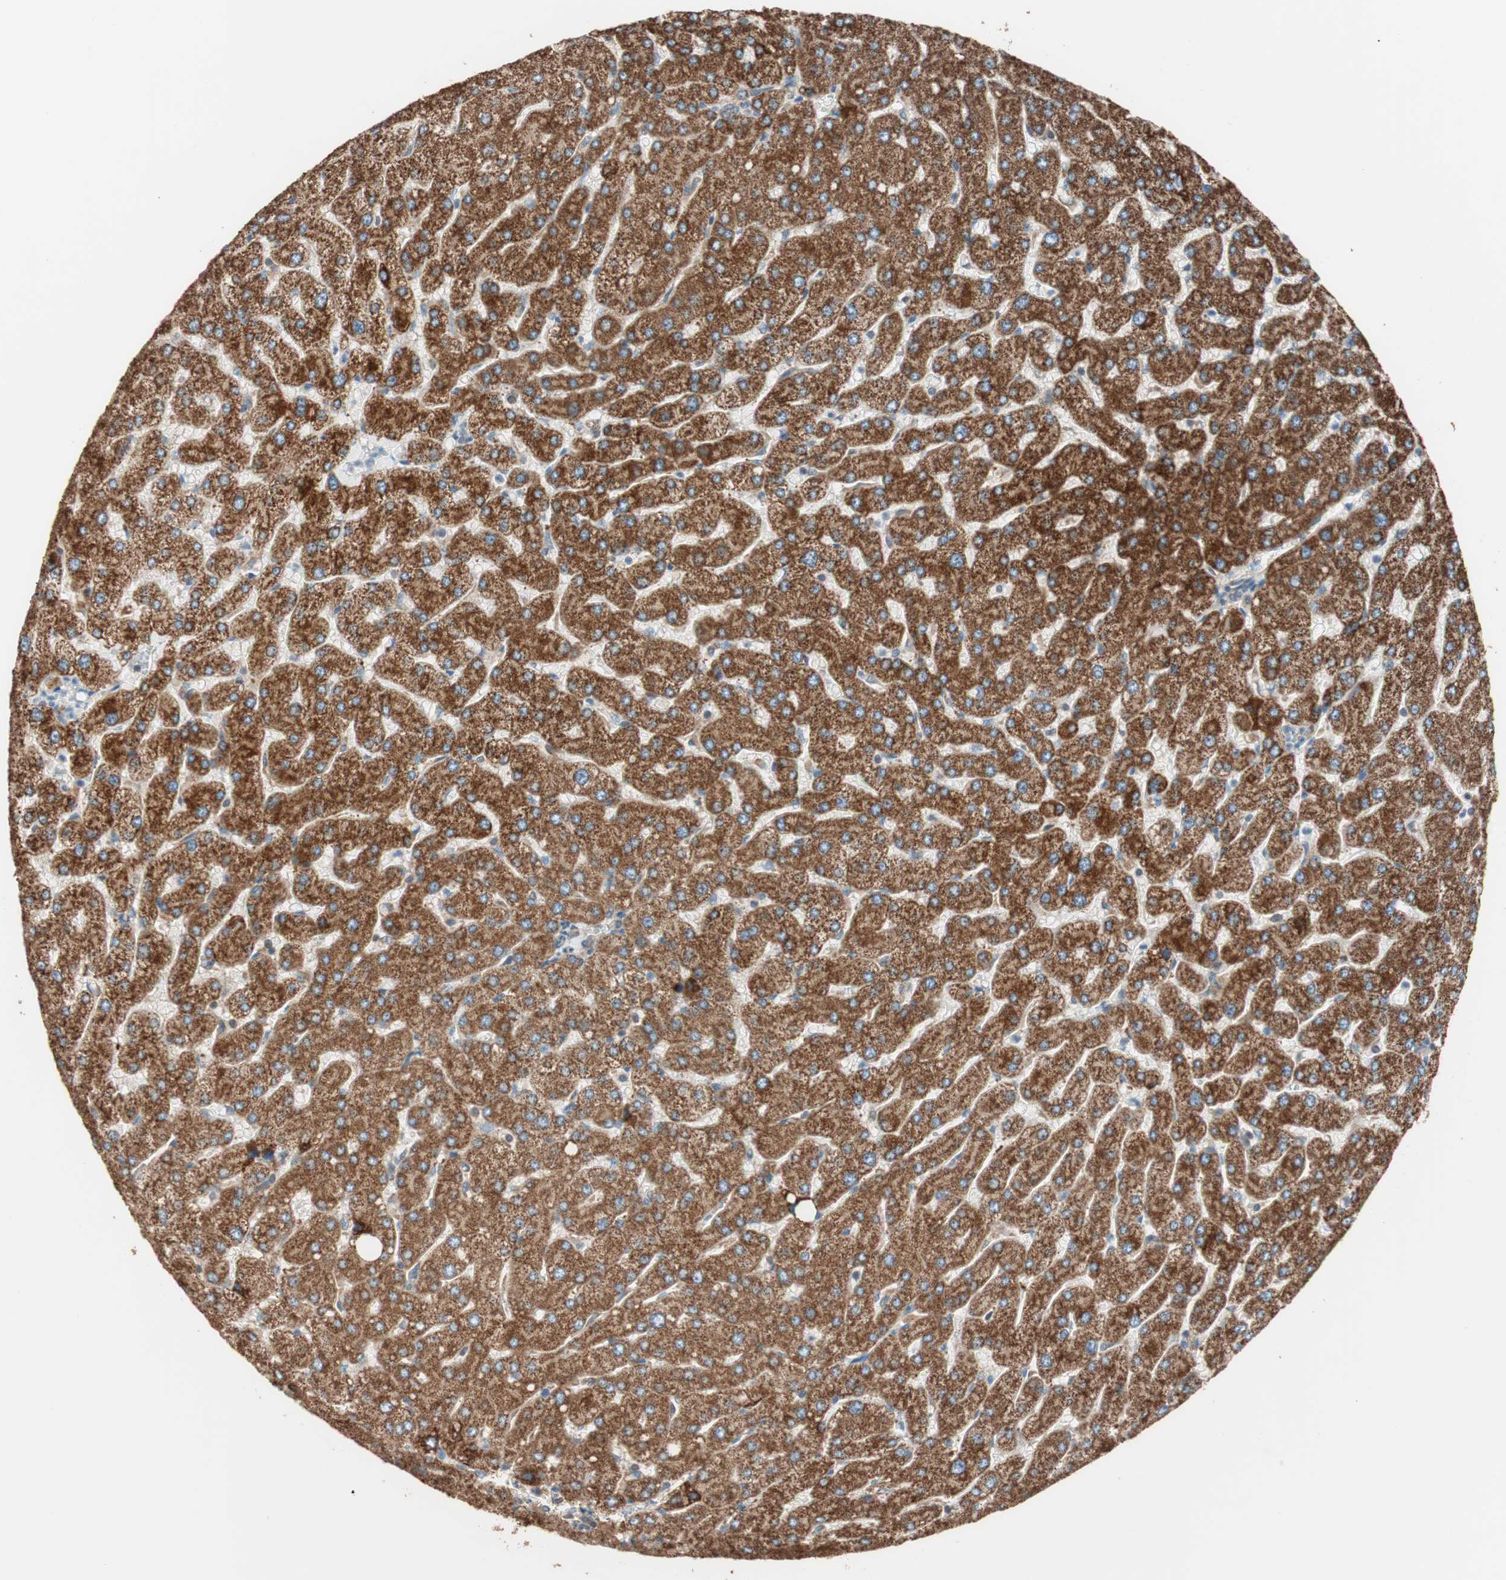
{"staining": {"intensity": "moderate", "quantity": ">75%", "location": "cytoplasmic/membranous"}, "tissue": "liver", "cell_type": "Cholangiocytes", "image_type": "normal", "snomed": [{"axis": "morphology", "description": "Normal tissue, NOS"}, {"axis": "topography", "description": "Liver"}], "caption": "Protein positivity by IHC demonstrates moderate cytoplasmic/membranous staining in about >75% of cholangiocytes in unremarkable liver.", "gene": "CC2D1A", "patient": {"sex": "male", "age": 55}}